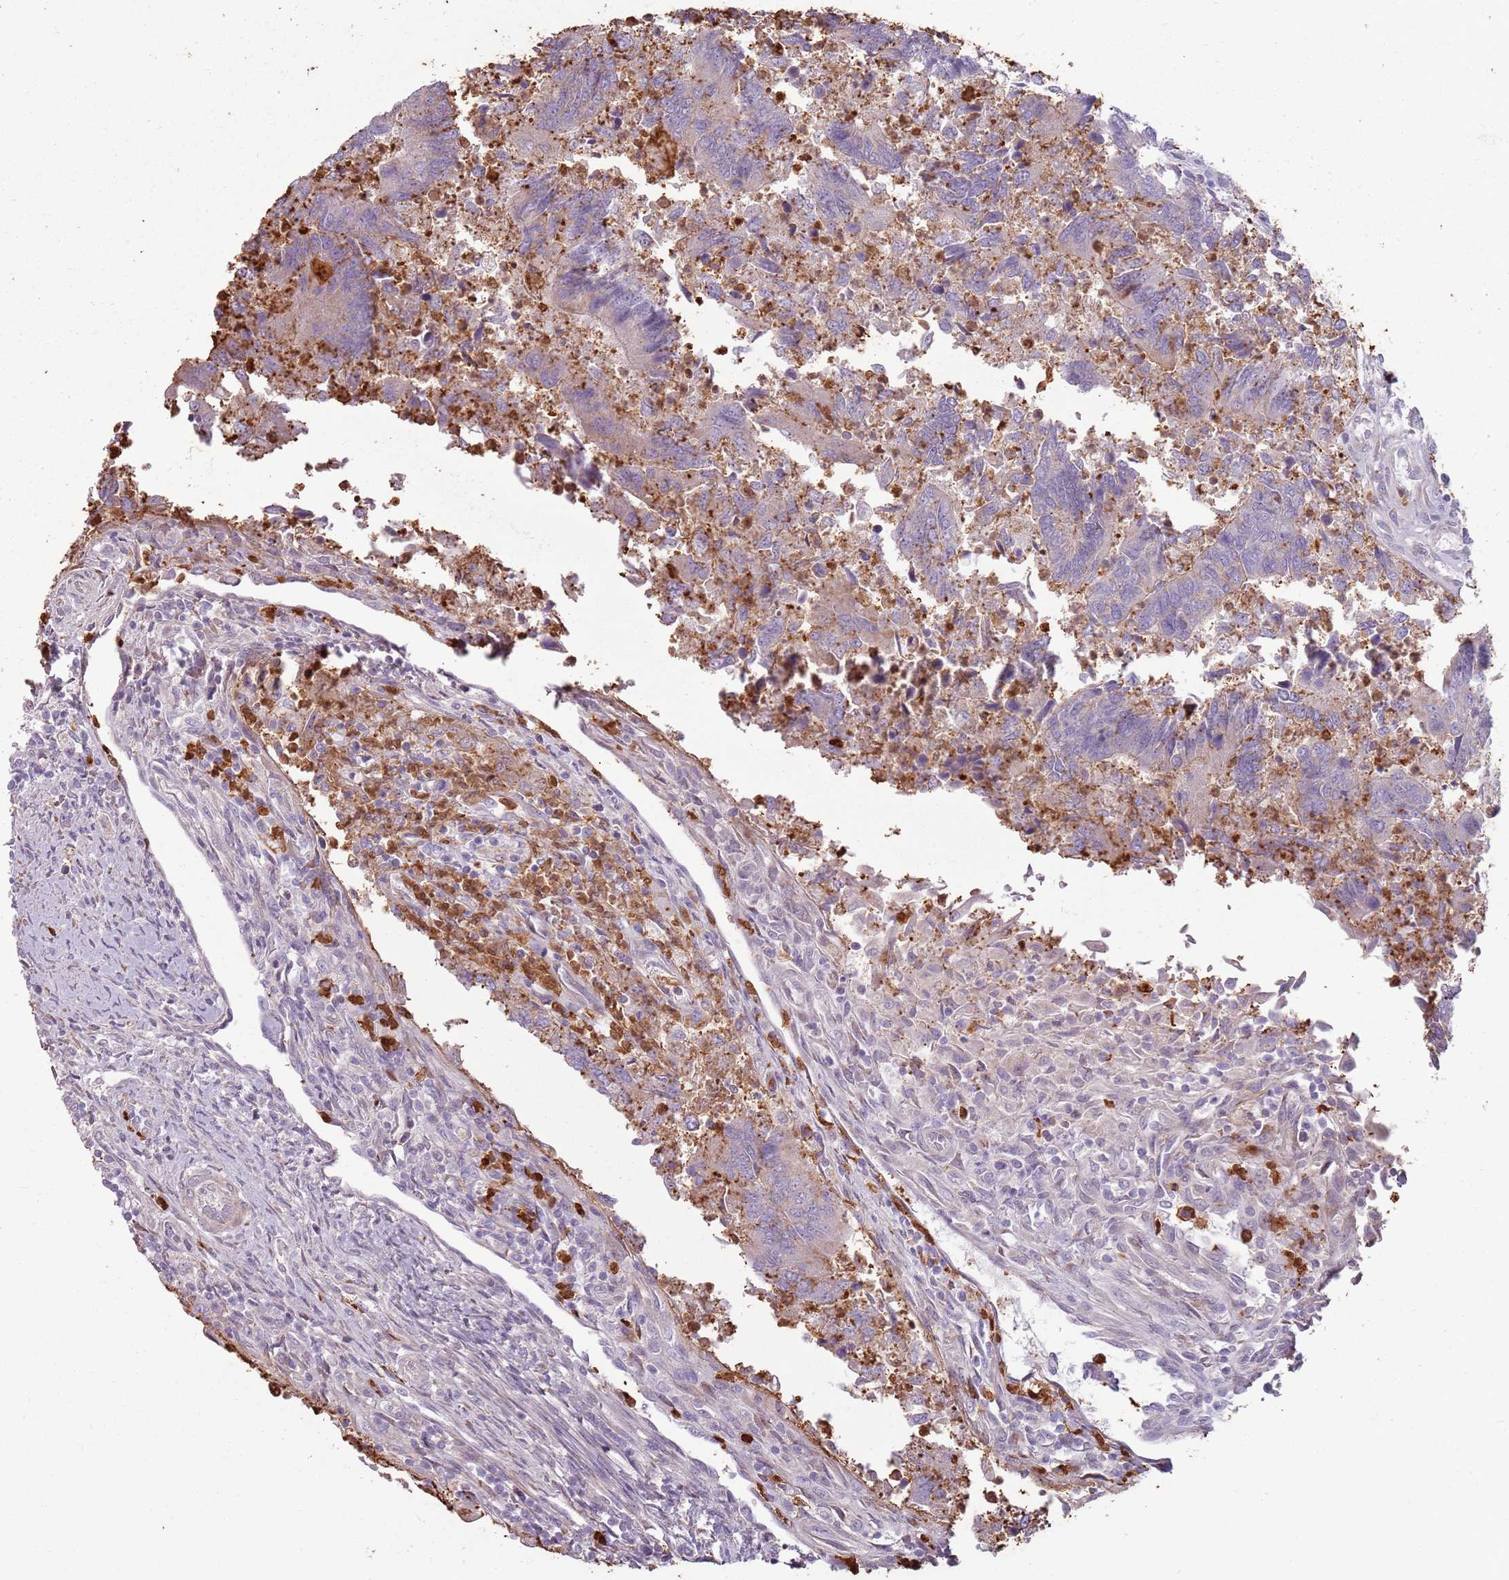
{"staining": {"intensity": "negative", "quantity": "none", "location": "none"}, "tissue": "colorectal cancer", "cell_type": "Tumor cells", "image_type": "cancer", "snomed": [{"axis": "morphology", "description": "Adenocarcinoma, NOS"}, {"axis": "topography", "description": "Colon"}], "caption": "Immunohistochemistry photomicrograph of human colorectal cancer (adenocarcinoma) stained for a protein (brown), which exhibits no expression in tumor cells. Nuclei are stained in blue.", "gene": "SPAG4", "patient": {"sex": "female", "age": 67}}